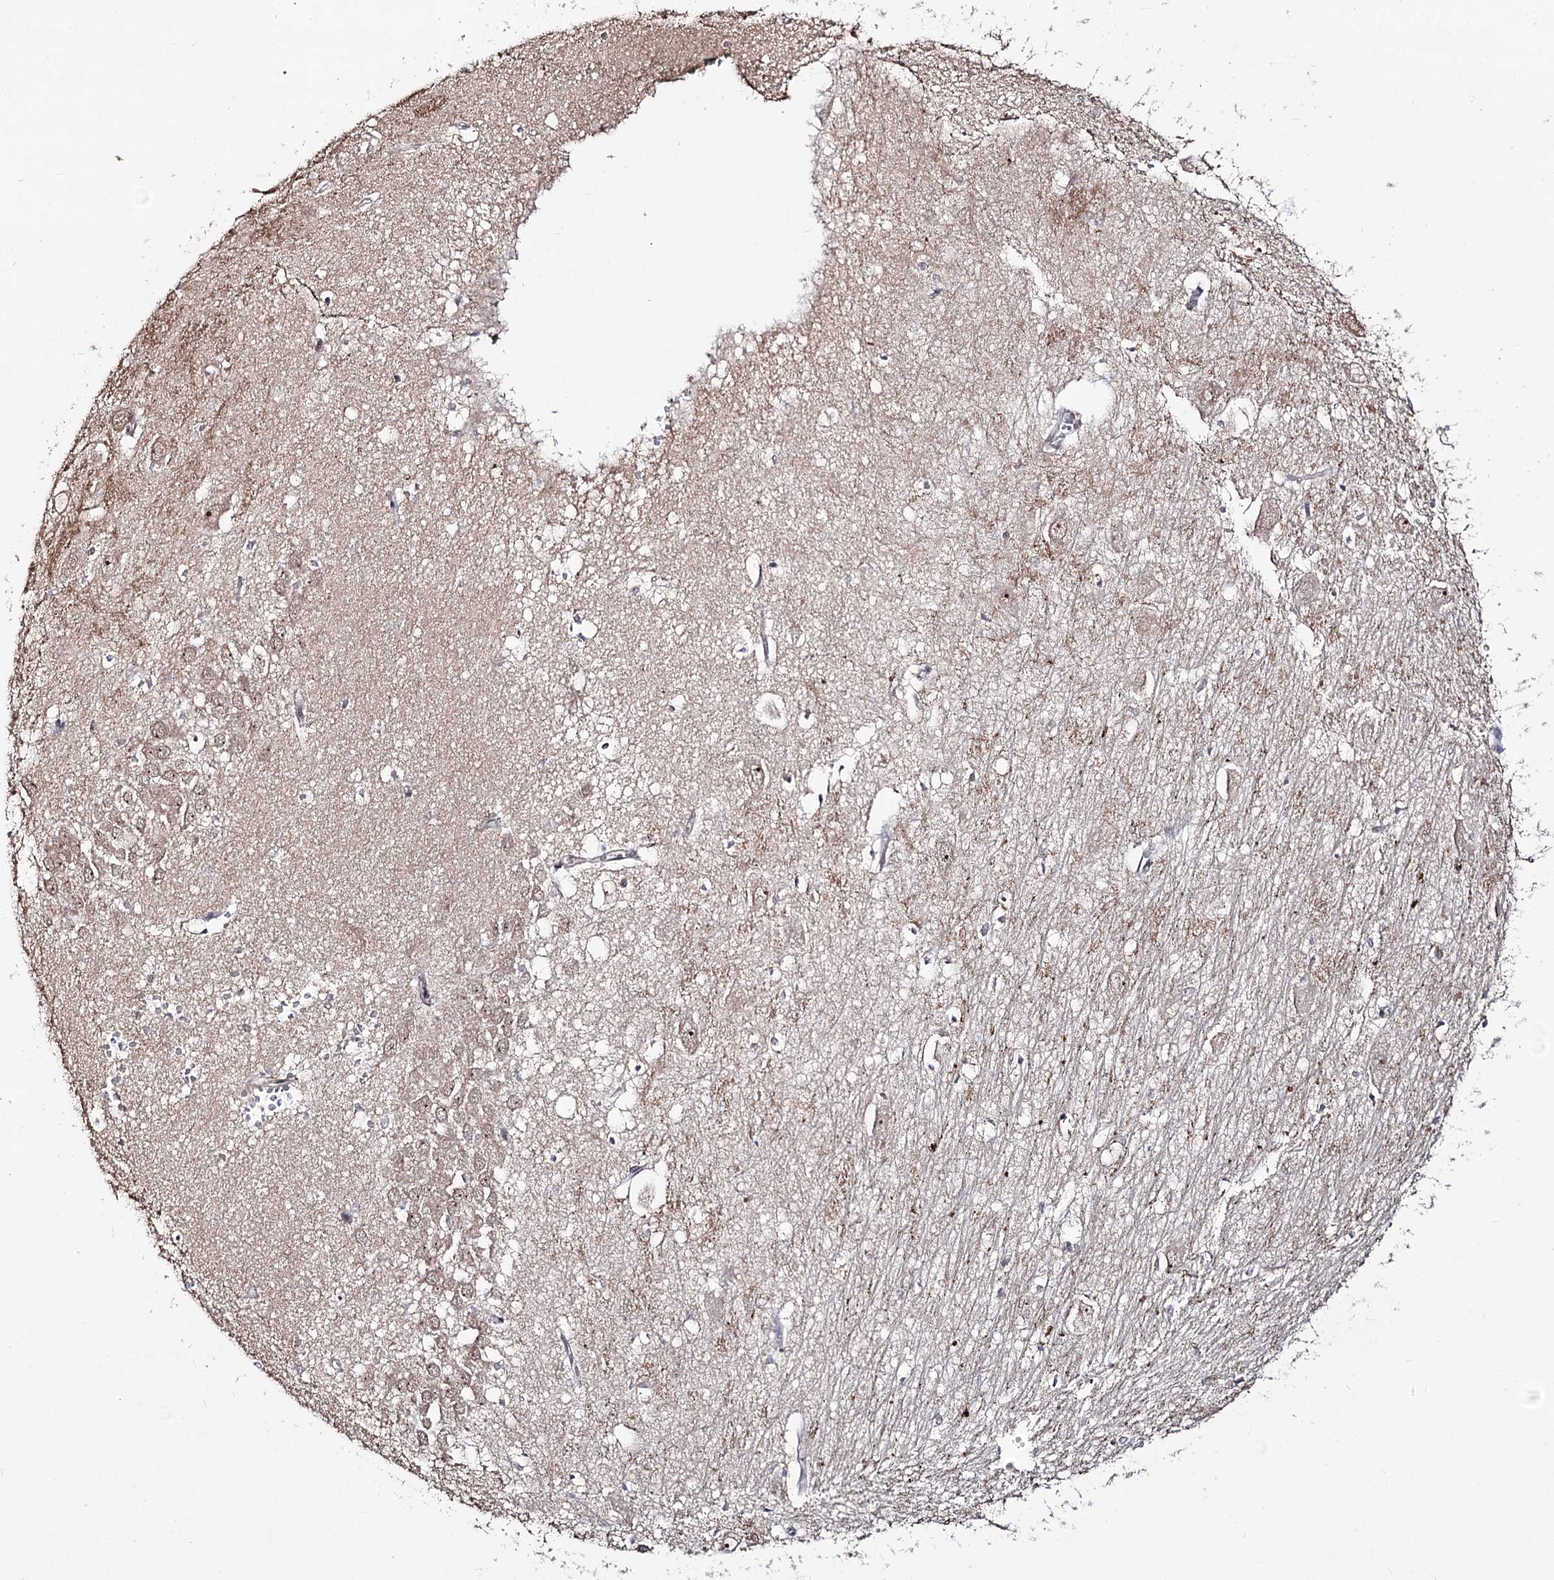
{"staining": {"intensity": "weak", "quantity": "<25%", "location": "cytoplasmic/membranous"}, "tissue": "hippocampus", "cell_type": "Glial cells", "image_type": "normal", "snomed": [{"axis": "morphology", "description": "Normal tissue, NOS"}, {"axis": "topography", "description": "Hippocampus"}], "caption": "Protein analysis of benign hippocampus reveals no significant expression in glial cells.", "gene": "RRP9", "patient": {"sex": "female", "age": 64}}